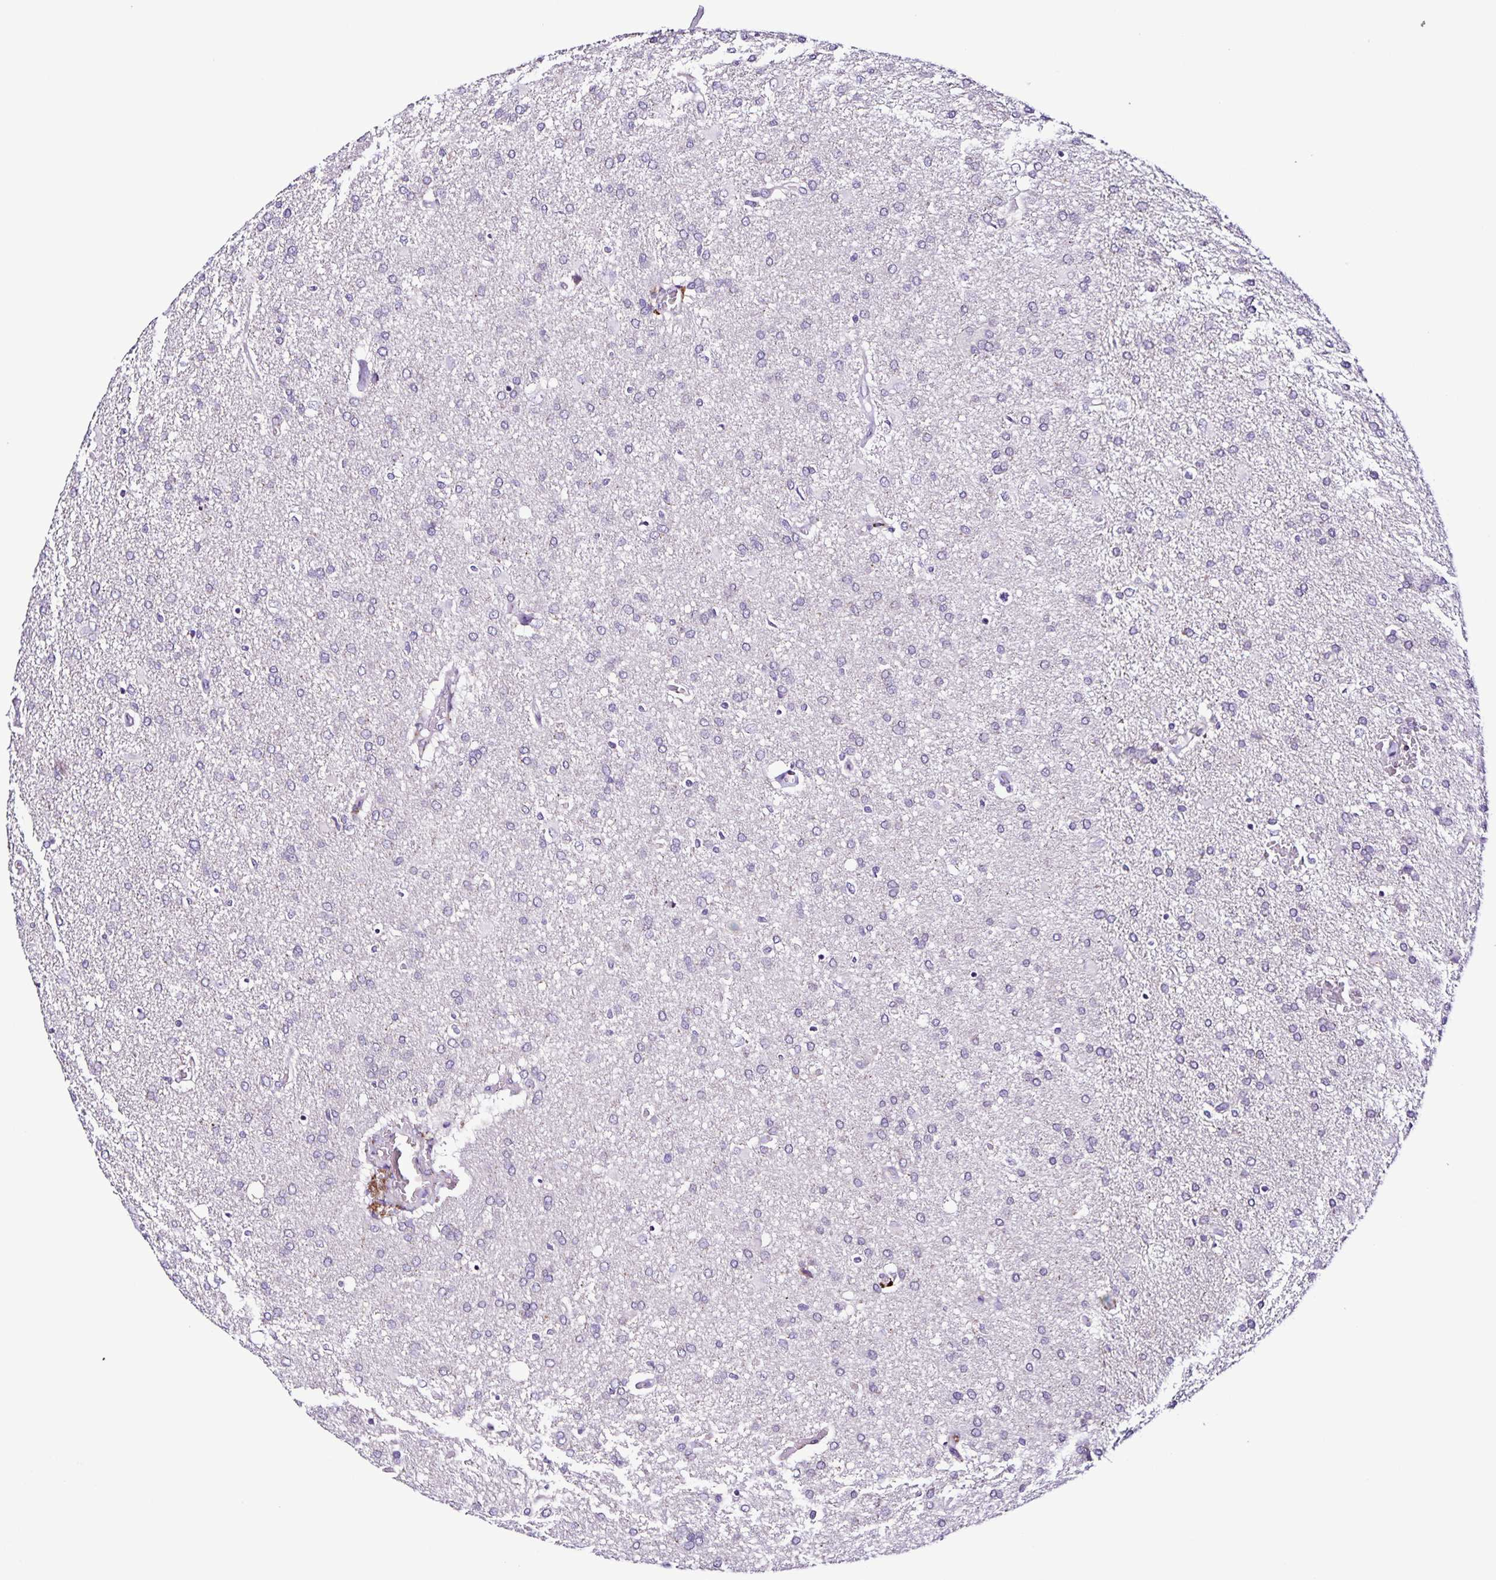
{"staining": {"intensity": "negative", "quantity": "none", "location": "none"}, "tissue": "glioma", "cell_type": "Tumor cells", "image_type": "cancer", "snomed": [{"axis": "morphology", "description": "Glioma, malignant, High grade"}, {"axis": "topography", "description": "Brain"}], "caption": "Protein analysis of malignant high-grade glioma exhibits no significant staining in tumor cells.", "gene": "OSBPL5", "patient": {"sex": "male", "age": 68}}